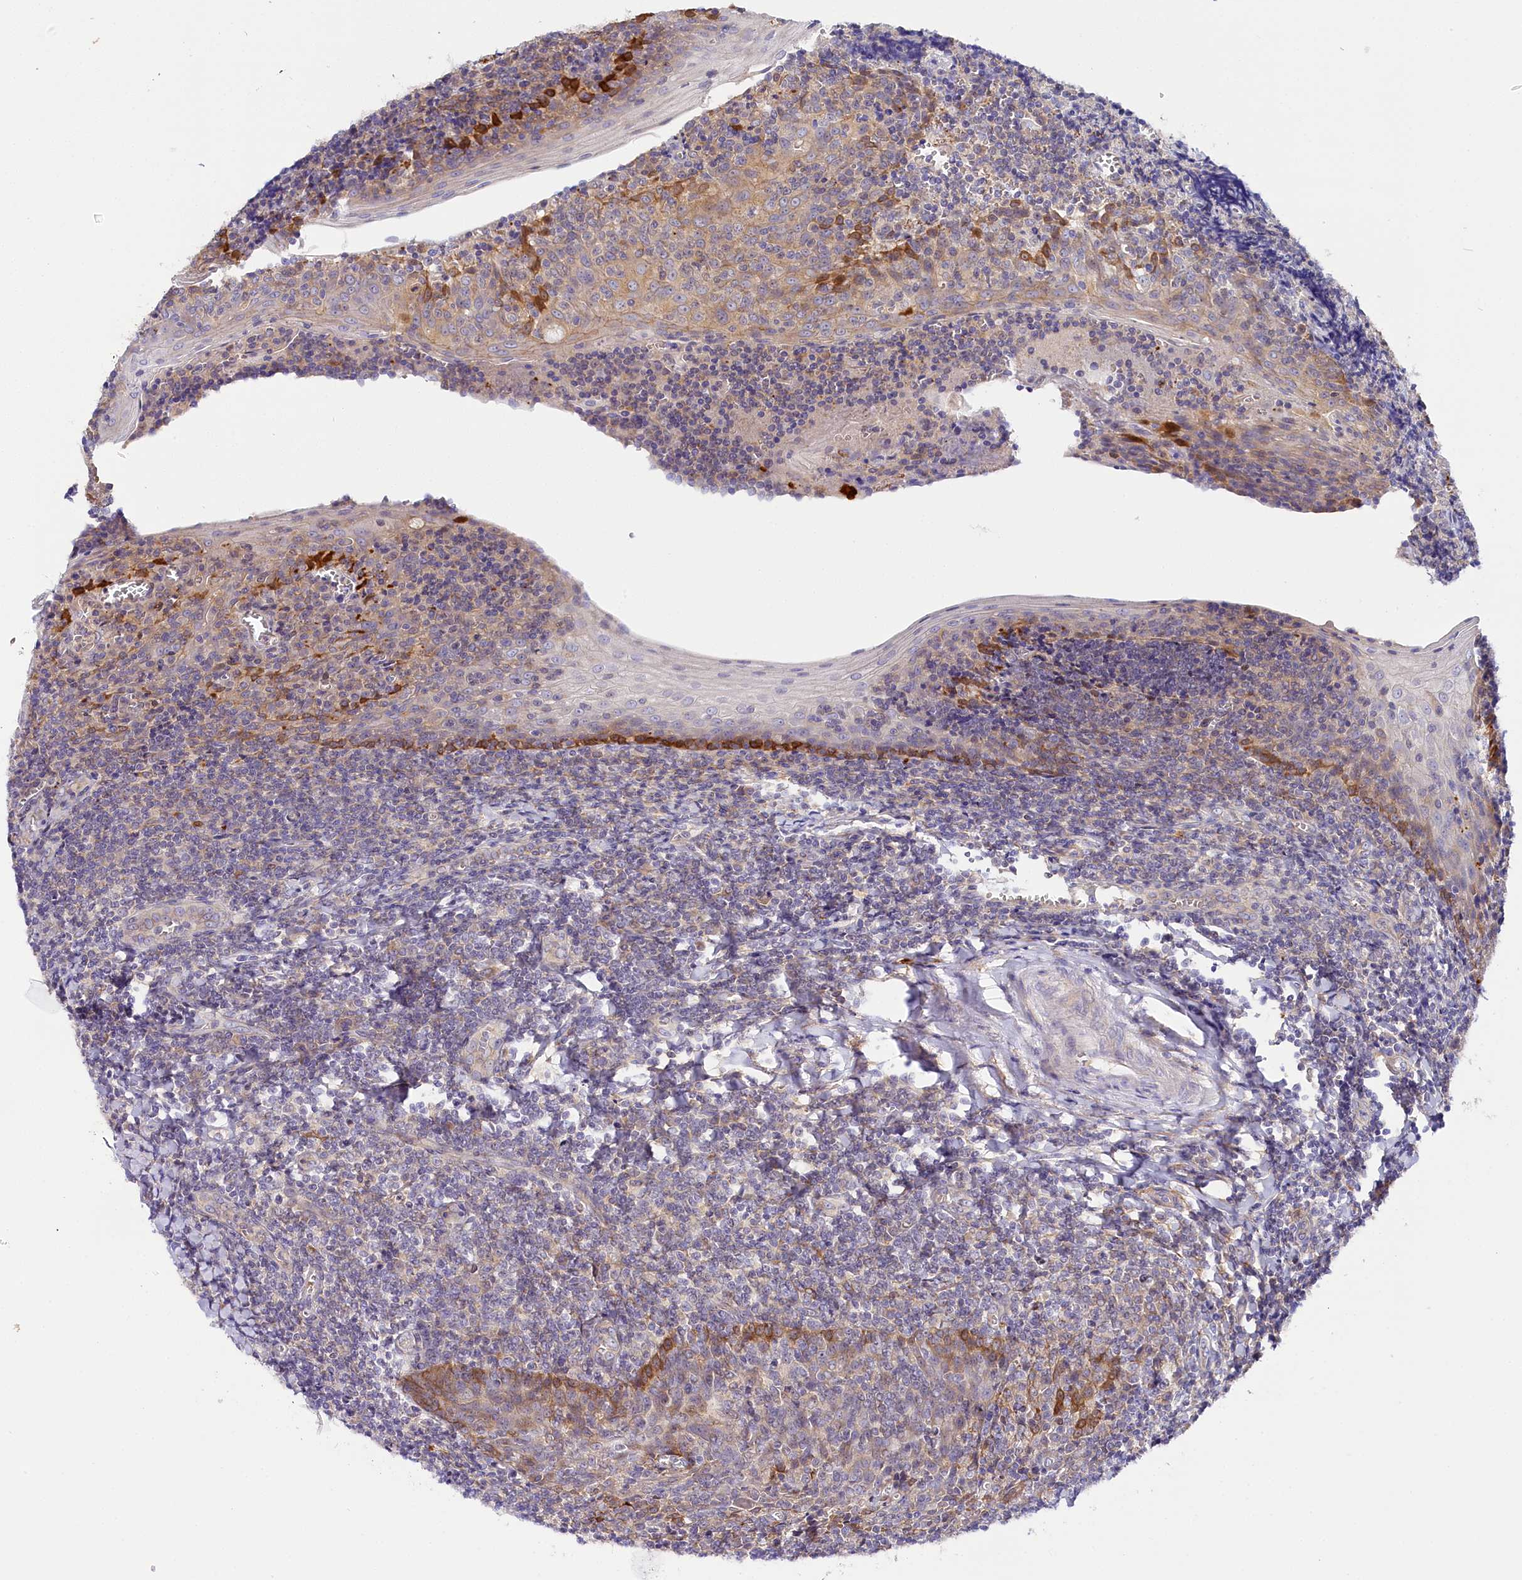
{"staining": {"intensity": "moderate", "quantity": "<25%", "location": "cytoplasmic/membranous"}, "tissue": "tonsil", "cell_type": "Germinal center cells", "image_type": "normal", "snomed": [{"axis": "morphology", "description": "Normal tissue, NOS"}, {"axis": "topography", "description": "Tonsil"}], "caption": "Germinal center cells show low levels of moderate cytoplasmic/membranous expression in approximately <25% of cells in unremarkable tonsil.", "gene": "KATNB1", "patient": {"sex": "male", "age": 27}}